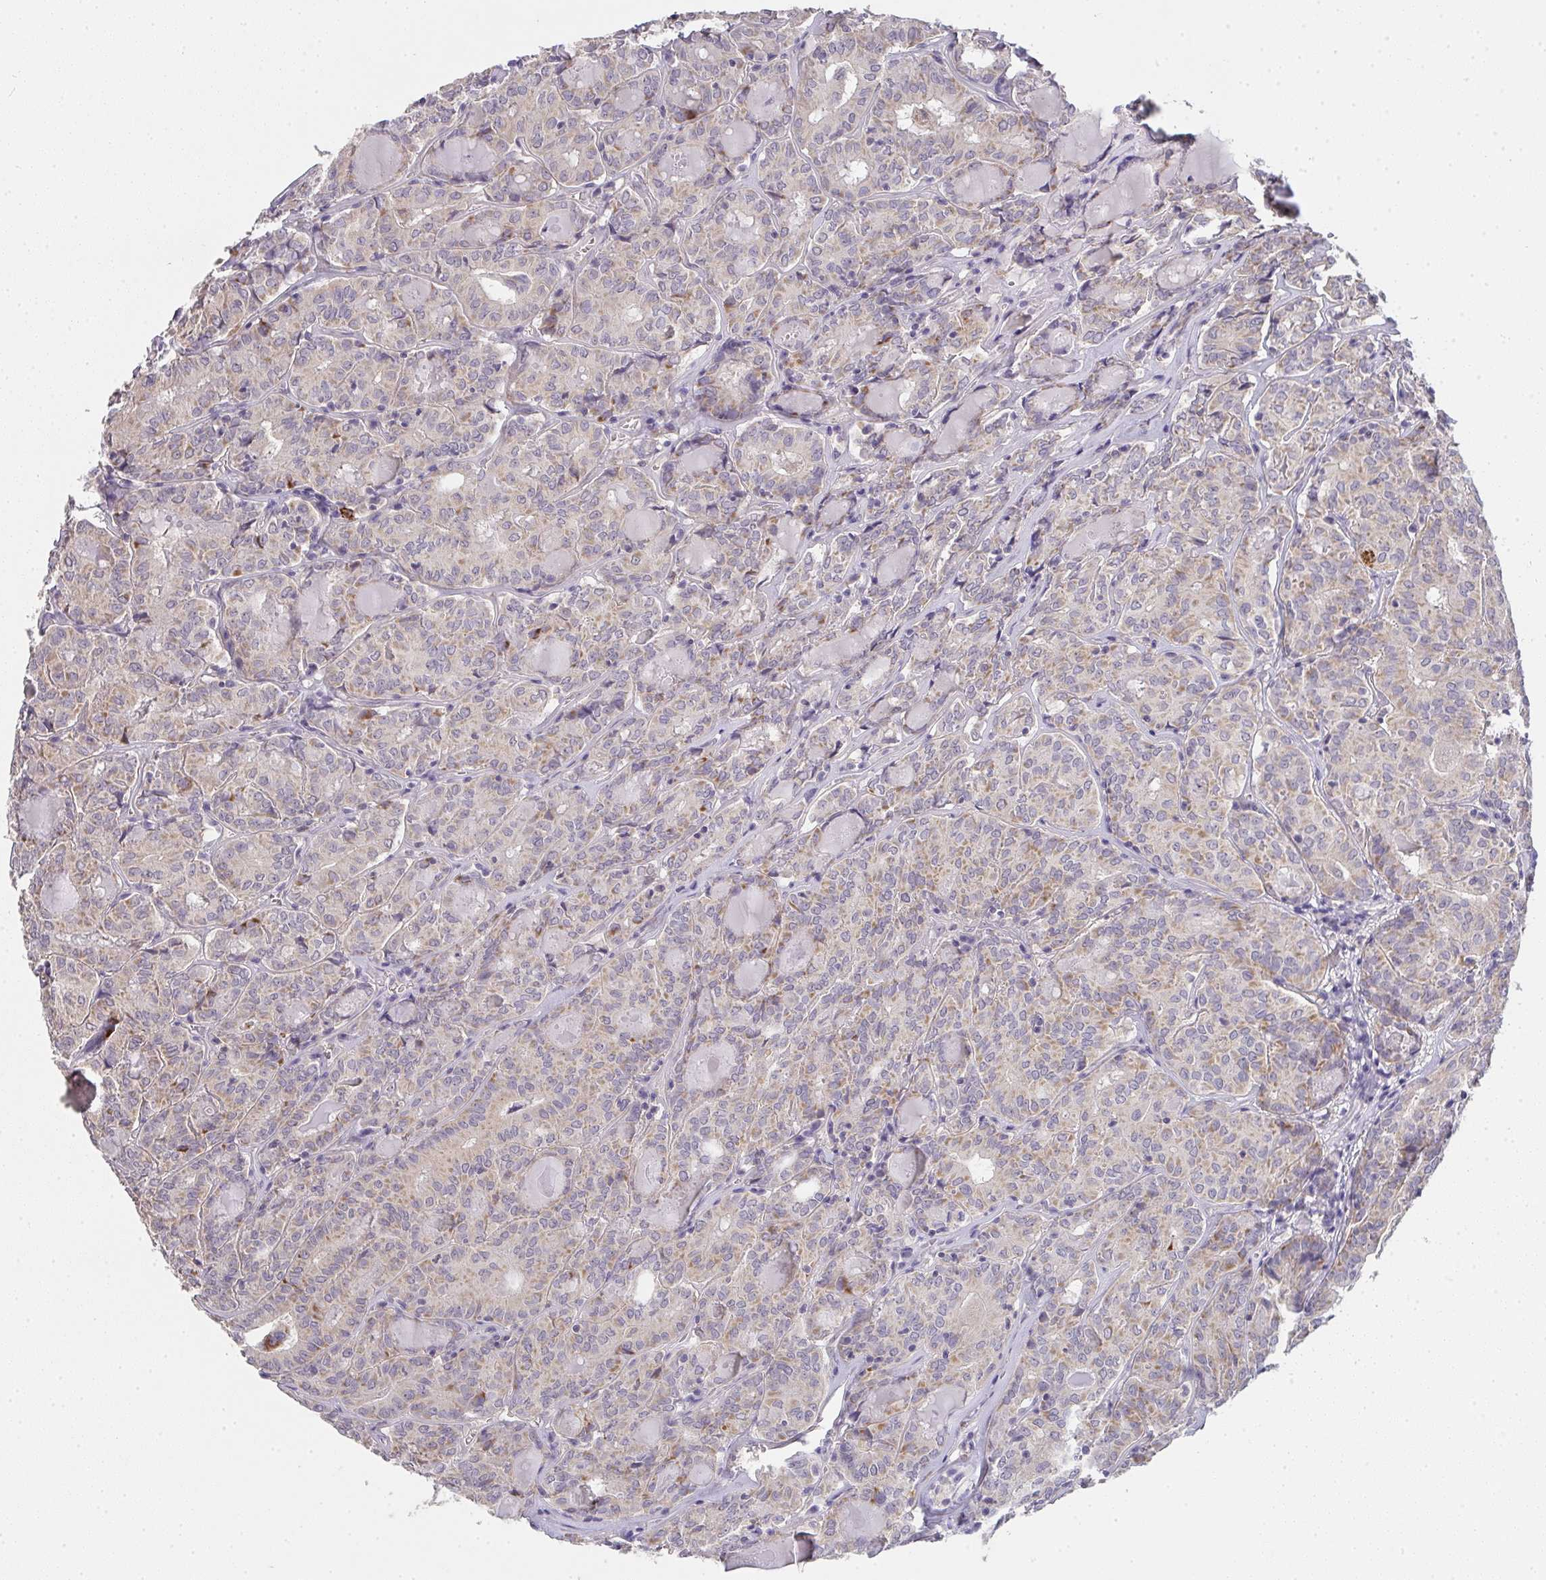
{"staining": {"intensity": "moderate", "quantity": "25%-75%", "location": "cytoplasmic/membranous"}, "tissue": "thyroid cancer", "cell_type": "Tumor cells", "image_type": "cancer", "snomed": [{"axis": "morphology", "description": "Papillary adenocarcinoma, NOS"}, {"axis": "topography", "description": "Thyroid gland"}], "caption": "Brown immunohistochemical staining in human thyroid cancer (papillary adenocarcinoma) displays moderate cytoplasmic/membranous positivity in approximately 25%-75% of tumor cells. (DAB IHC with brightfield microscopy, high magnification).", "gene": "TMEM219", "patient": {"sex": "female", "age": 72}}